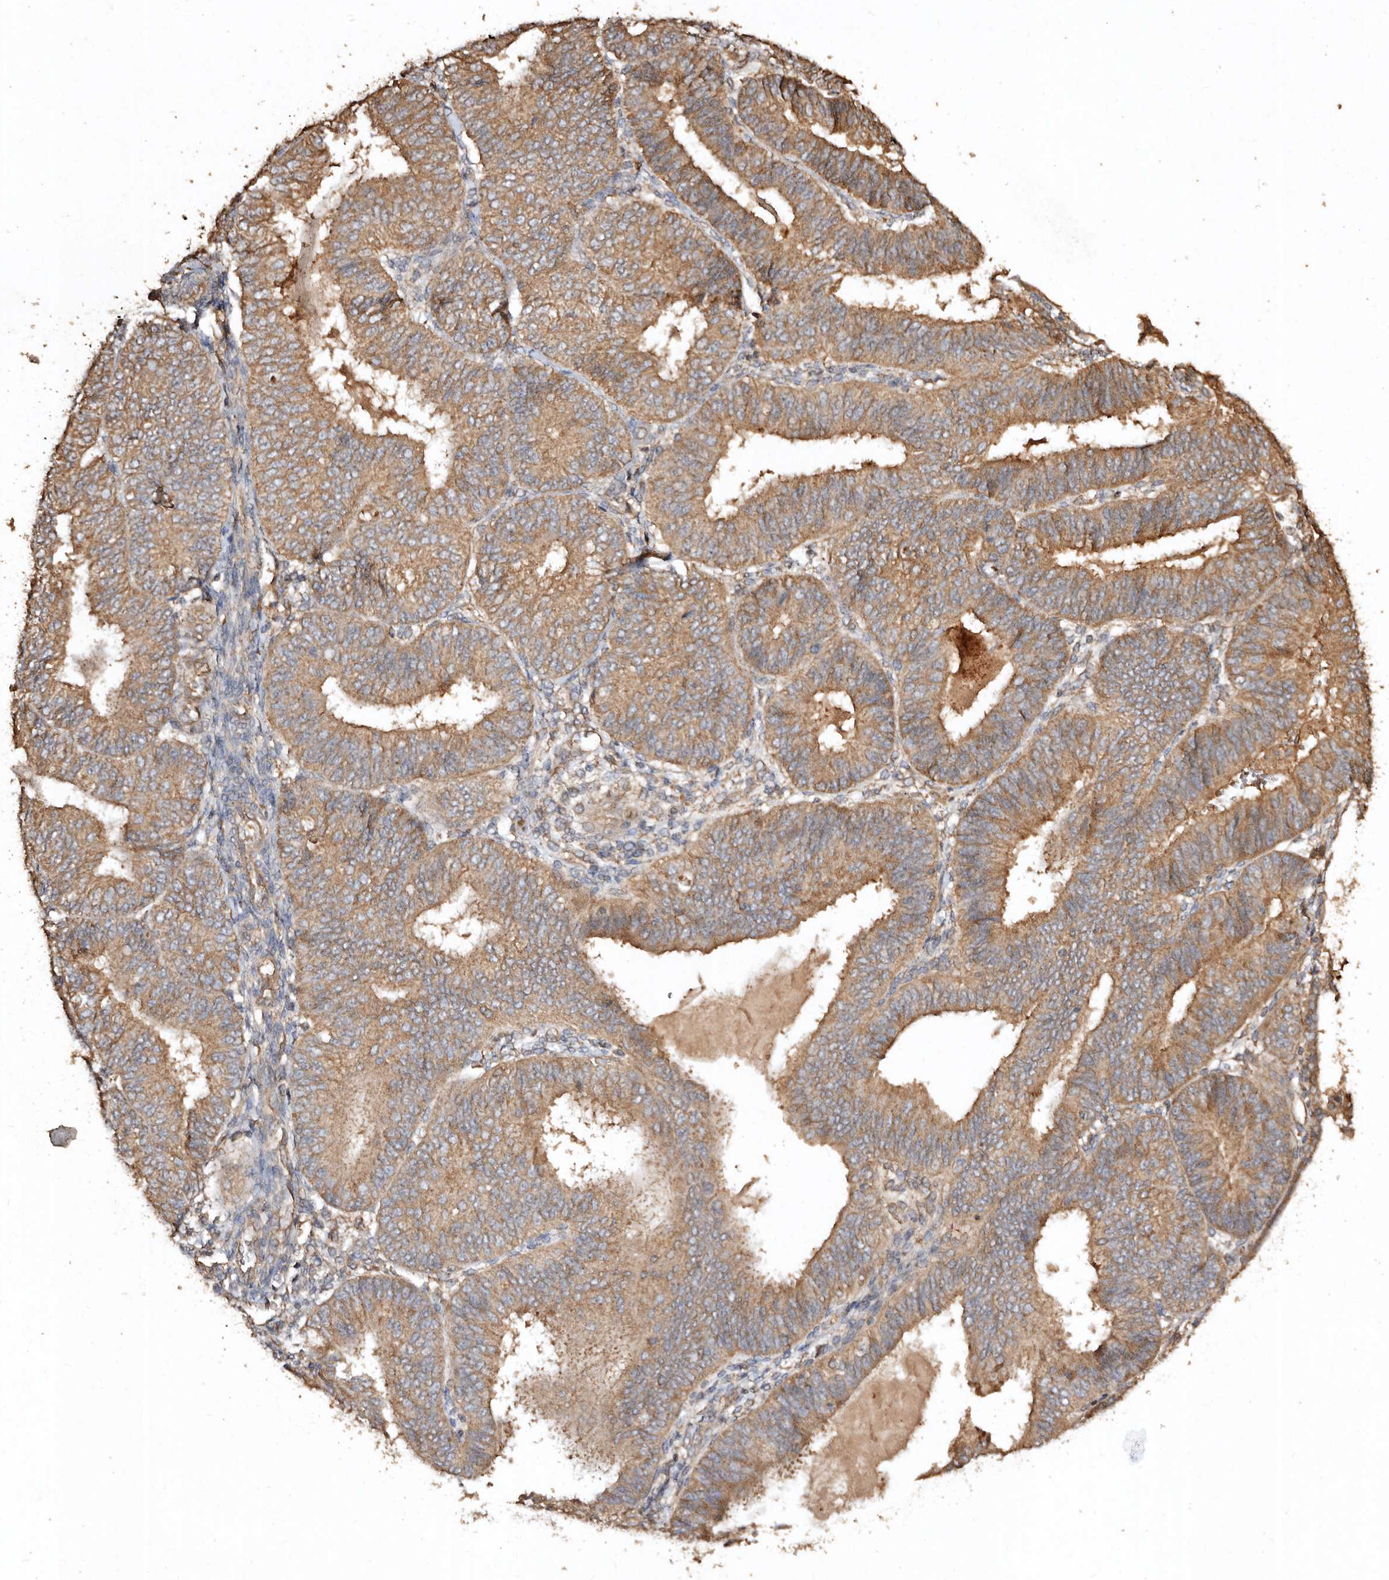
{"staining": {"intensity": "moderate", "quantity": ">75%", "location": "cytoplasmic/membranous"}, "tissue": "endometrial cancer", "cell_type": "Tumor cells", "image_type": "cancer", "snomed": [{"axis": "morphology", "description": "Adenocarcinoma, NOS"}, {"axis": "topography", "description": "Endometrium"}], "caption": "About >75% of tumor cells in human endometrial adenocarcinoma show moderate cytoplasmic/membranous protein expression as visualized by brown immunohistochemical staining.", "gene": "FARS2", "patient": {"sex": "female", "age": 58}}